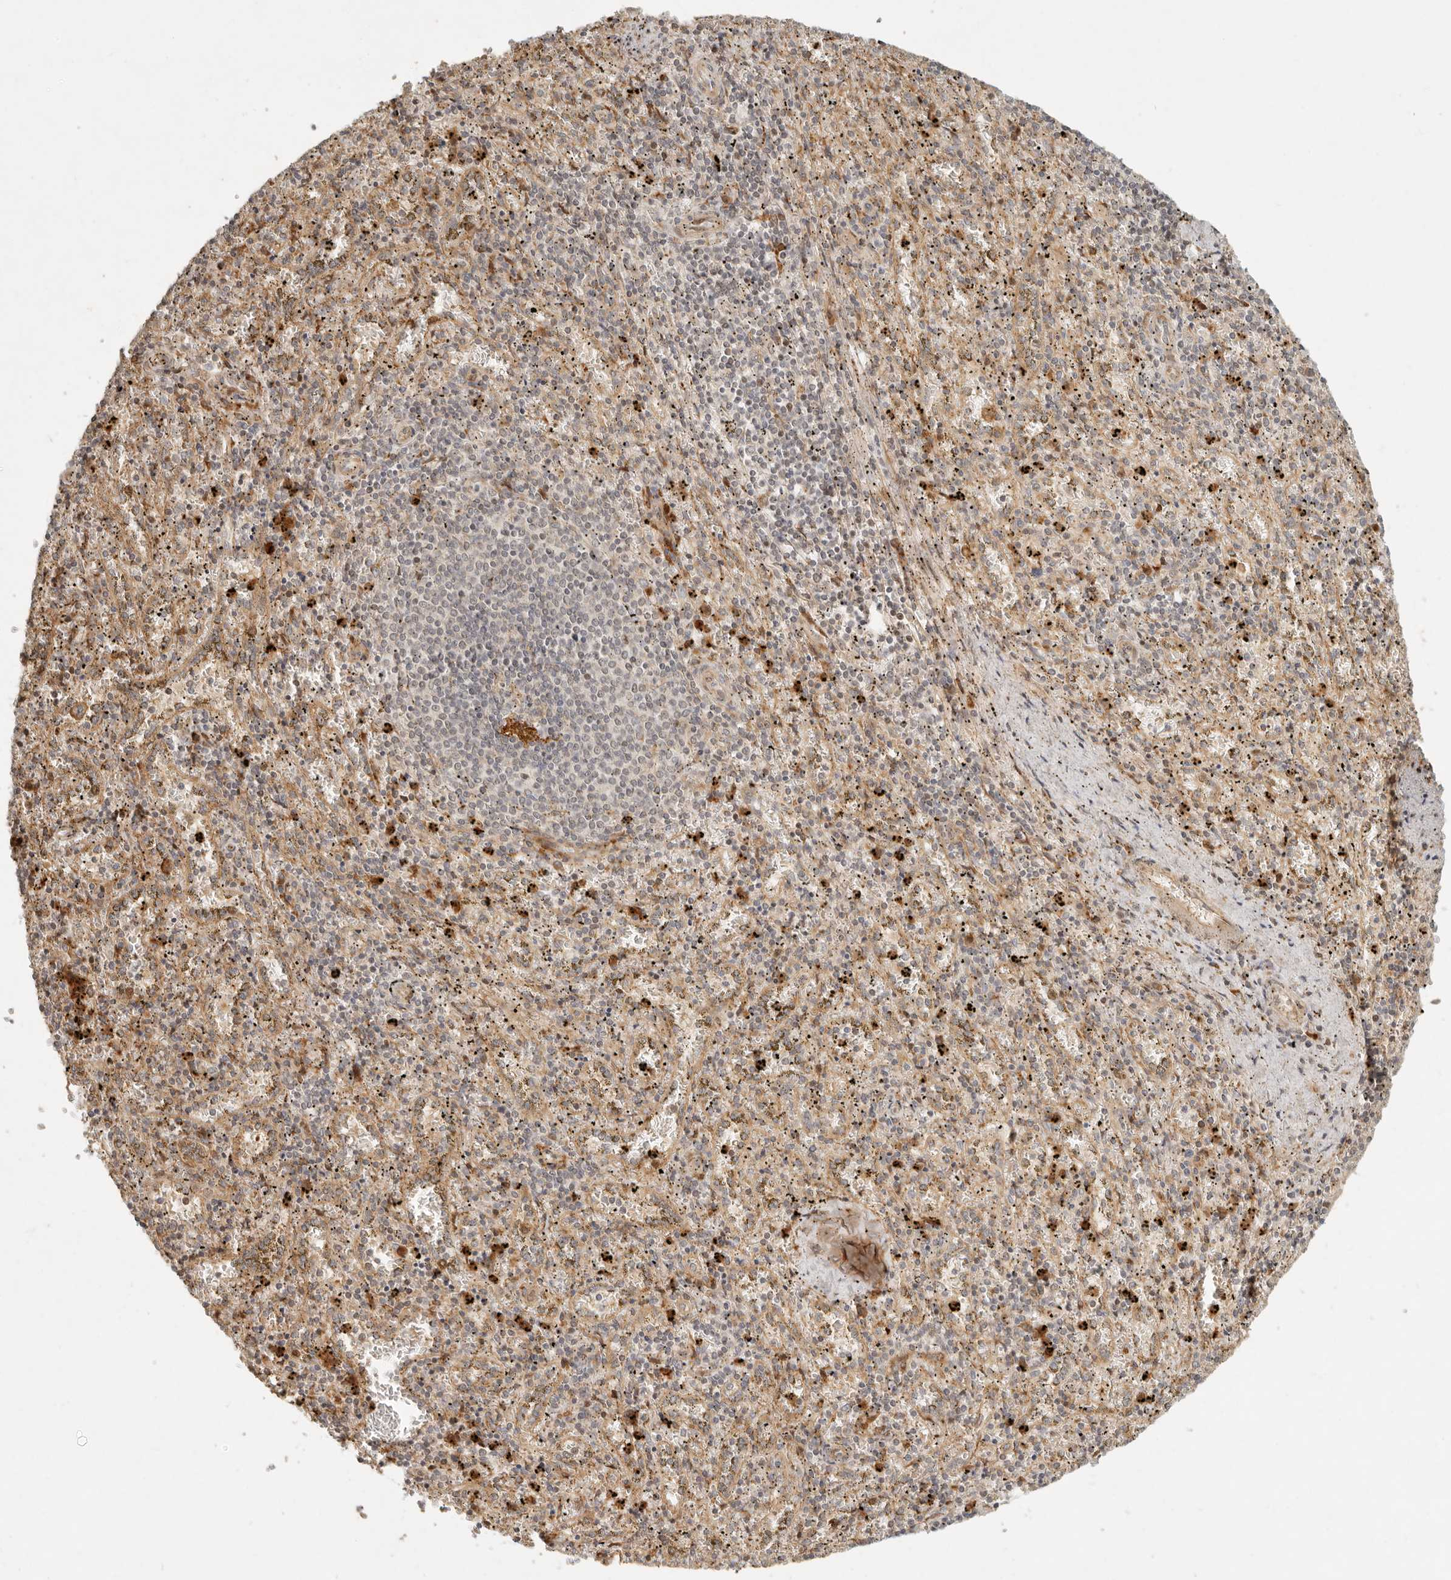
{"staining": {"intensity": "strong", "quantity": "25%-75%", "location": "cytoplasmic/membranous,nuclear"}, "tissue": "spleen", "cell_type": "Cells in red pulp", "image_type": "normal", "snomed": [{"axis": "morphology", "description": "Normal tissue, NOS"}, {"axis": "topography", "description": "Spleen"}], "caption": "Strong cytoplasmic/membranous,nuclear positivity is appreciated in approximately 25%-75% of cells in red pulp in normal spleen.", "gene": "KLHL38", "patient": {"sex": "male", "age": 11}}